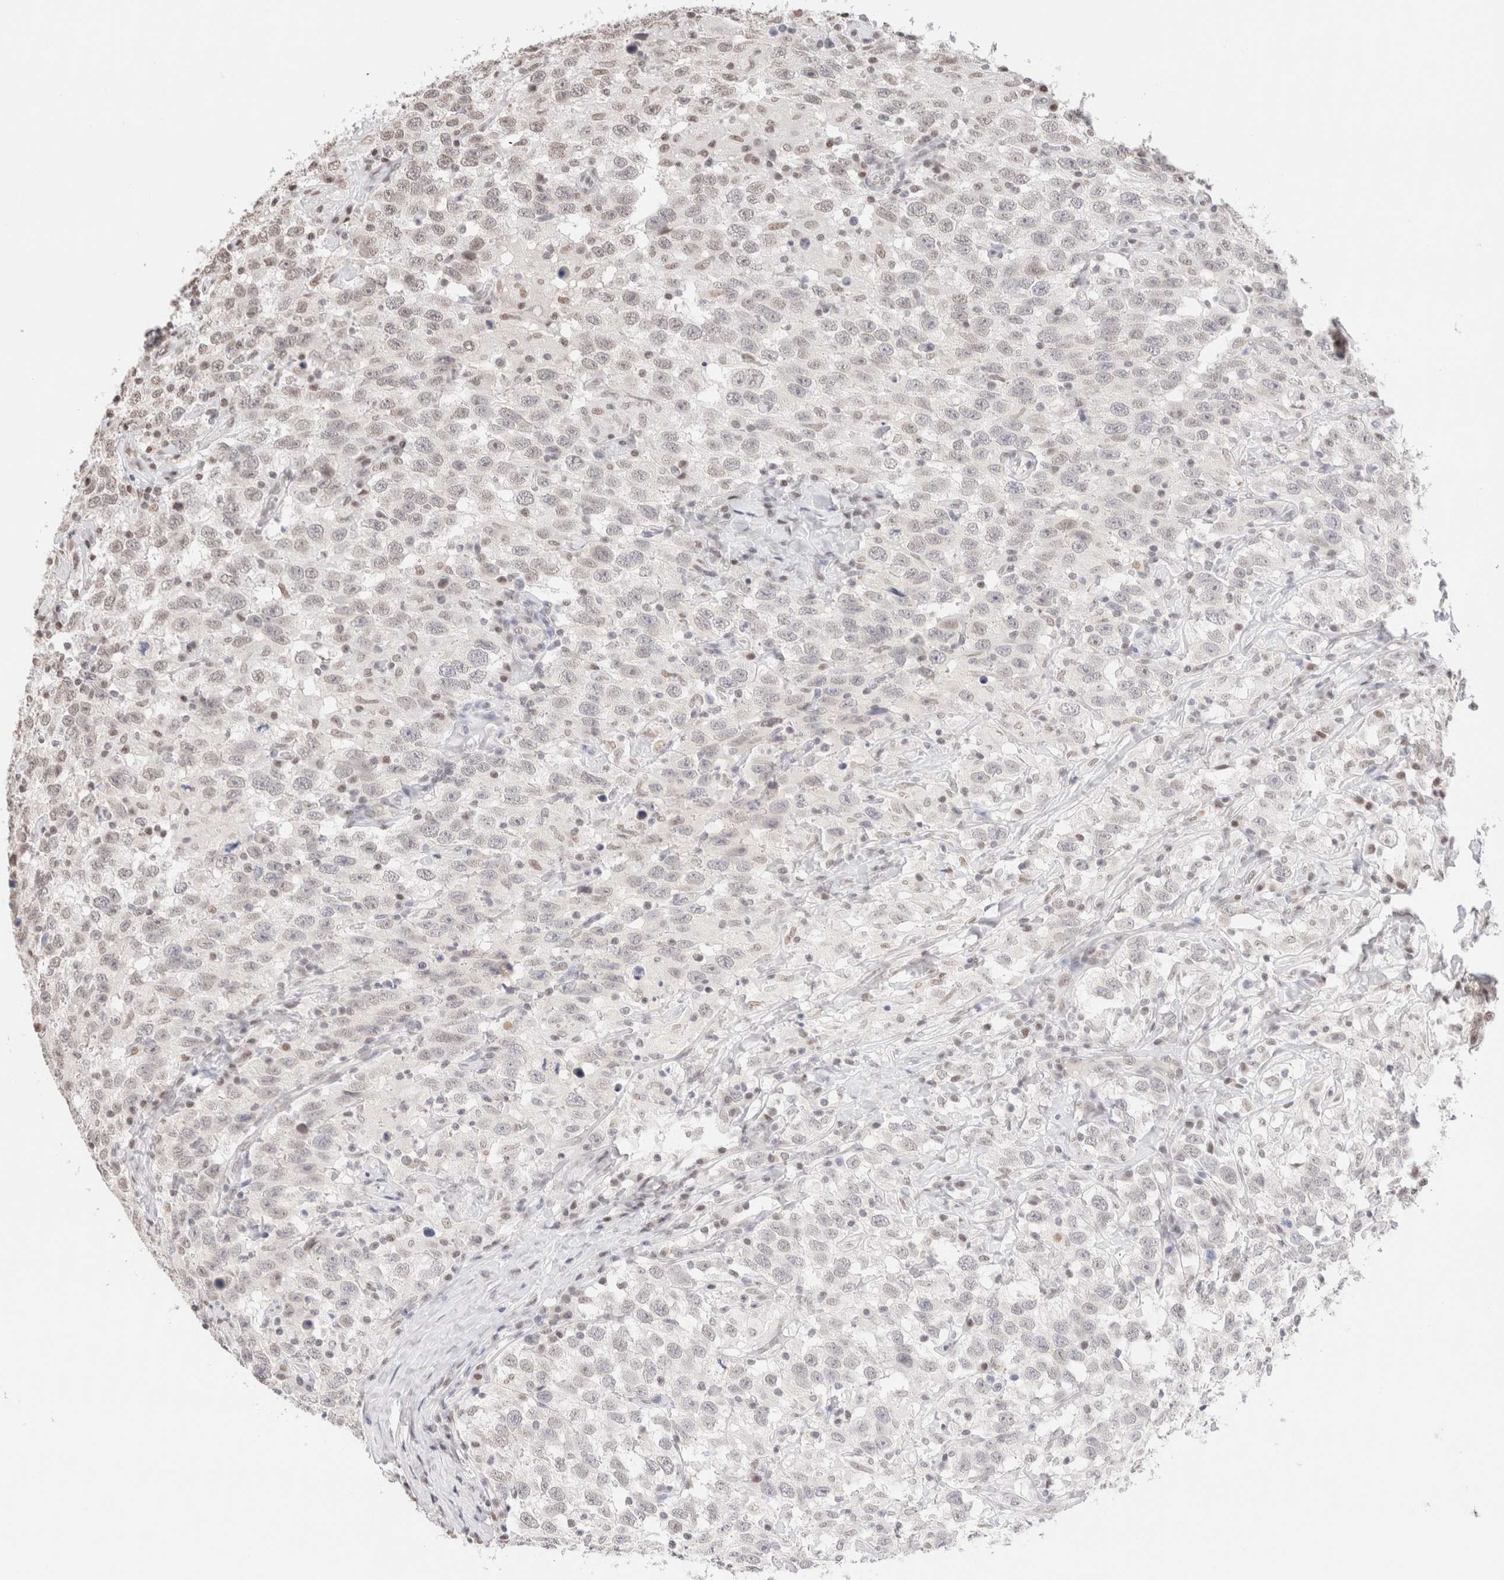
{"staining": {"intensity": "weak", "quantity": "<25%", "location": "nuclear"}, "tissue": "testis cancer", "cell_type": "Tumor cells", "image_type": "cancer", "snomed": [{"axis": "morphology", "description": "Seminoma, NOS"}, {"axis": "topography", "description": "Testis"}], "caption": "The immunohistochemistry image has no significant staining in tumor cells of testis cancer tissue.", "gene": "SUPT3H", "patient": {"sex": "male", "age": 41}}